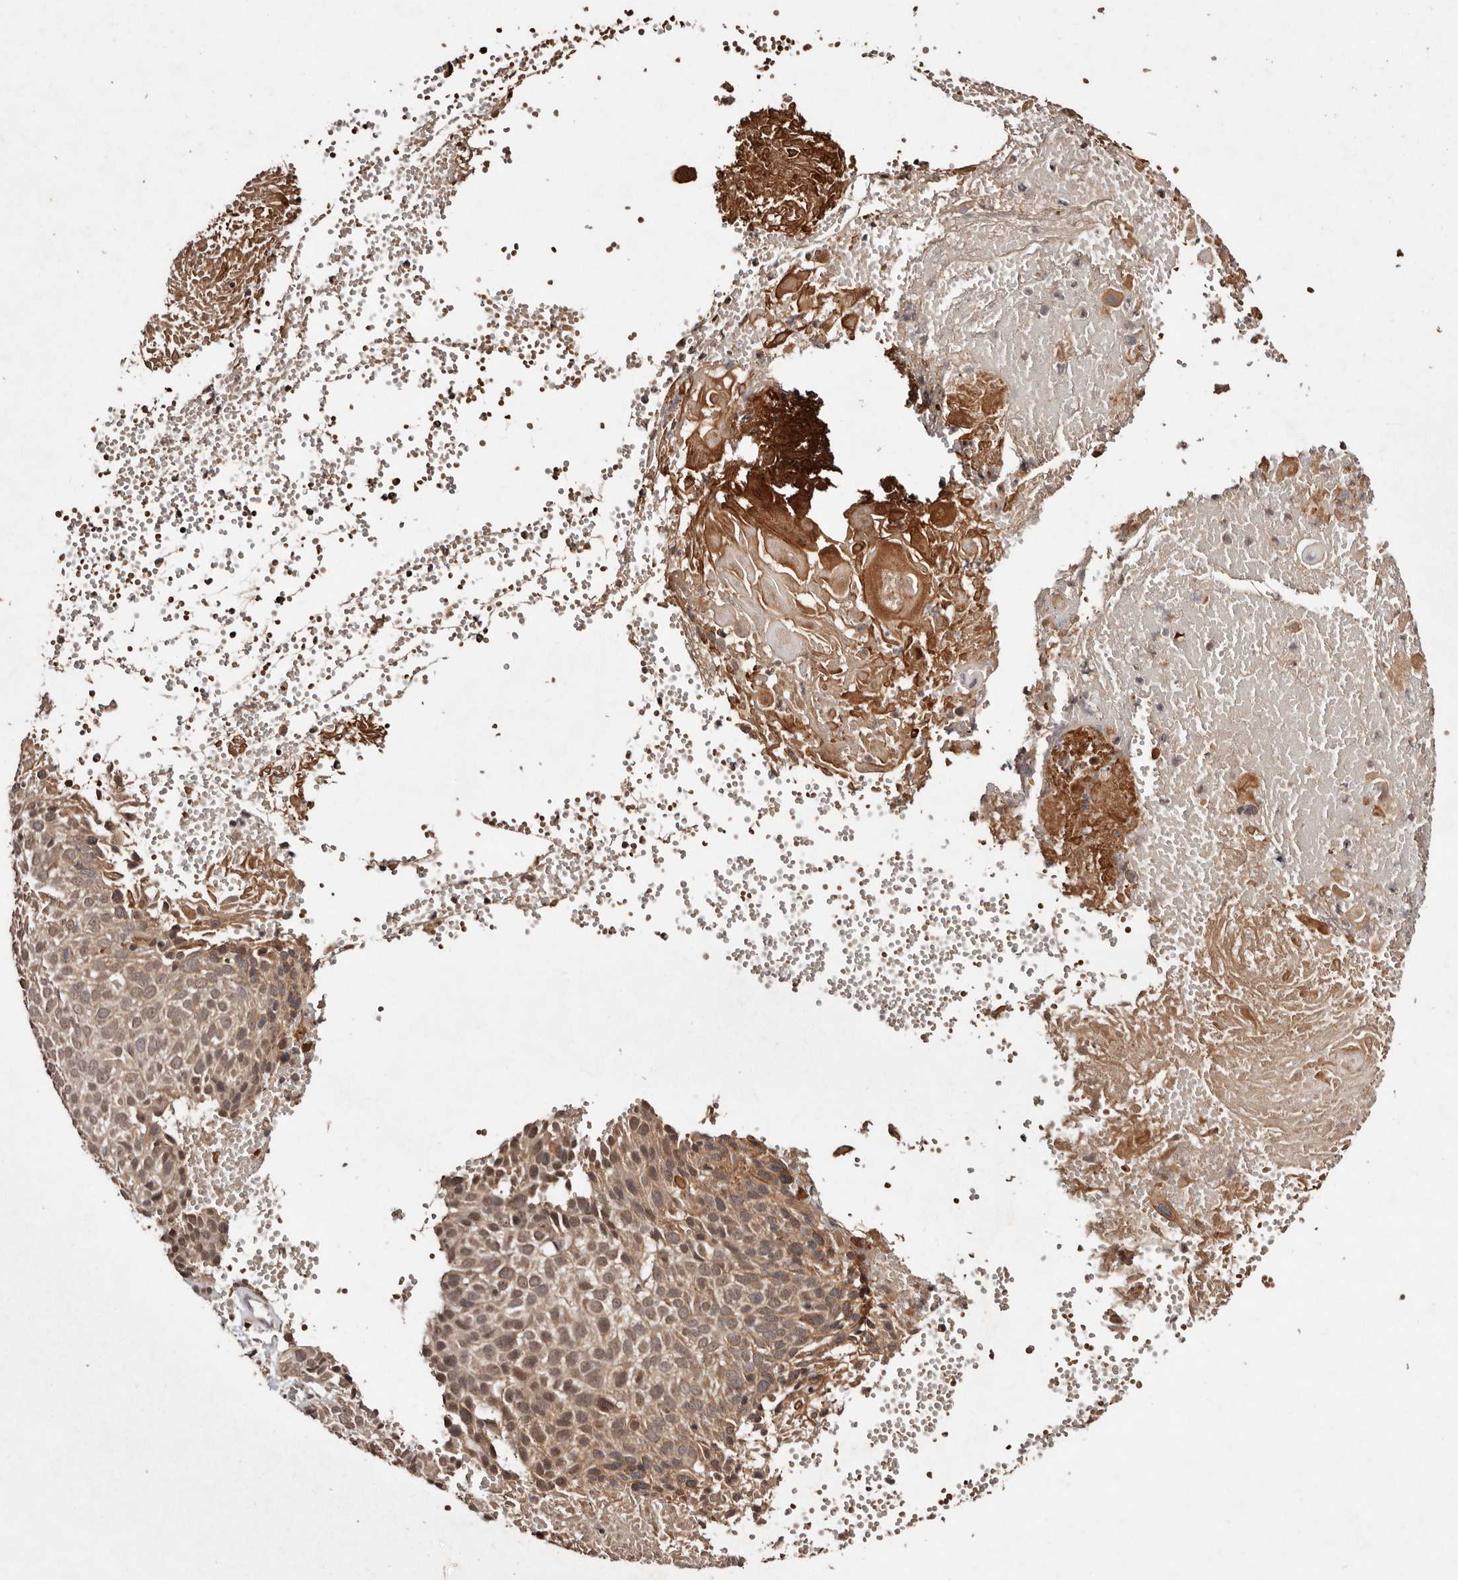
{"staining": {"intensity": "weak", "quantity": ">75%", "location": "cytoplasmic/membranous,nuclear"}, "tissue": "cervical cancer", "cell_type": "Tumor cells", "image_type": "cancer", "snomed": [{"axis": "morphology", "description": "Squamous cell carcinoma, NOS"}, {"axis": "topography", "description": "Cervix"}], "caption": "Cervical squamous cell carcinoma tissue demonstrates weak cytoplasmic/membranous and nuclear staining in about >75% of tumor cells", "gene": "BICRAL", "patient": {"sex": "female", "age": 74}}